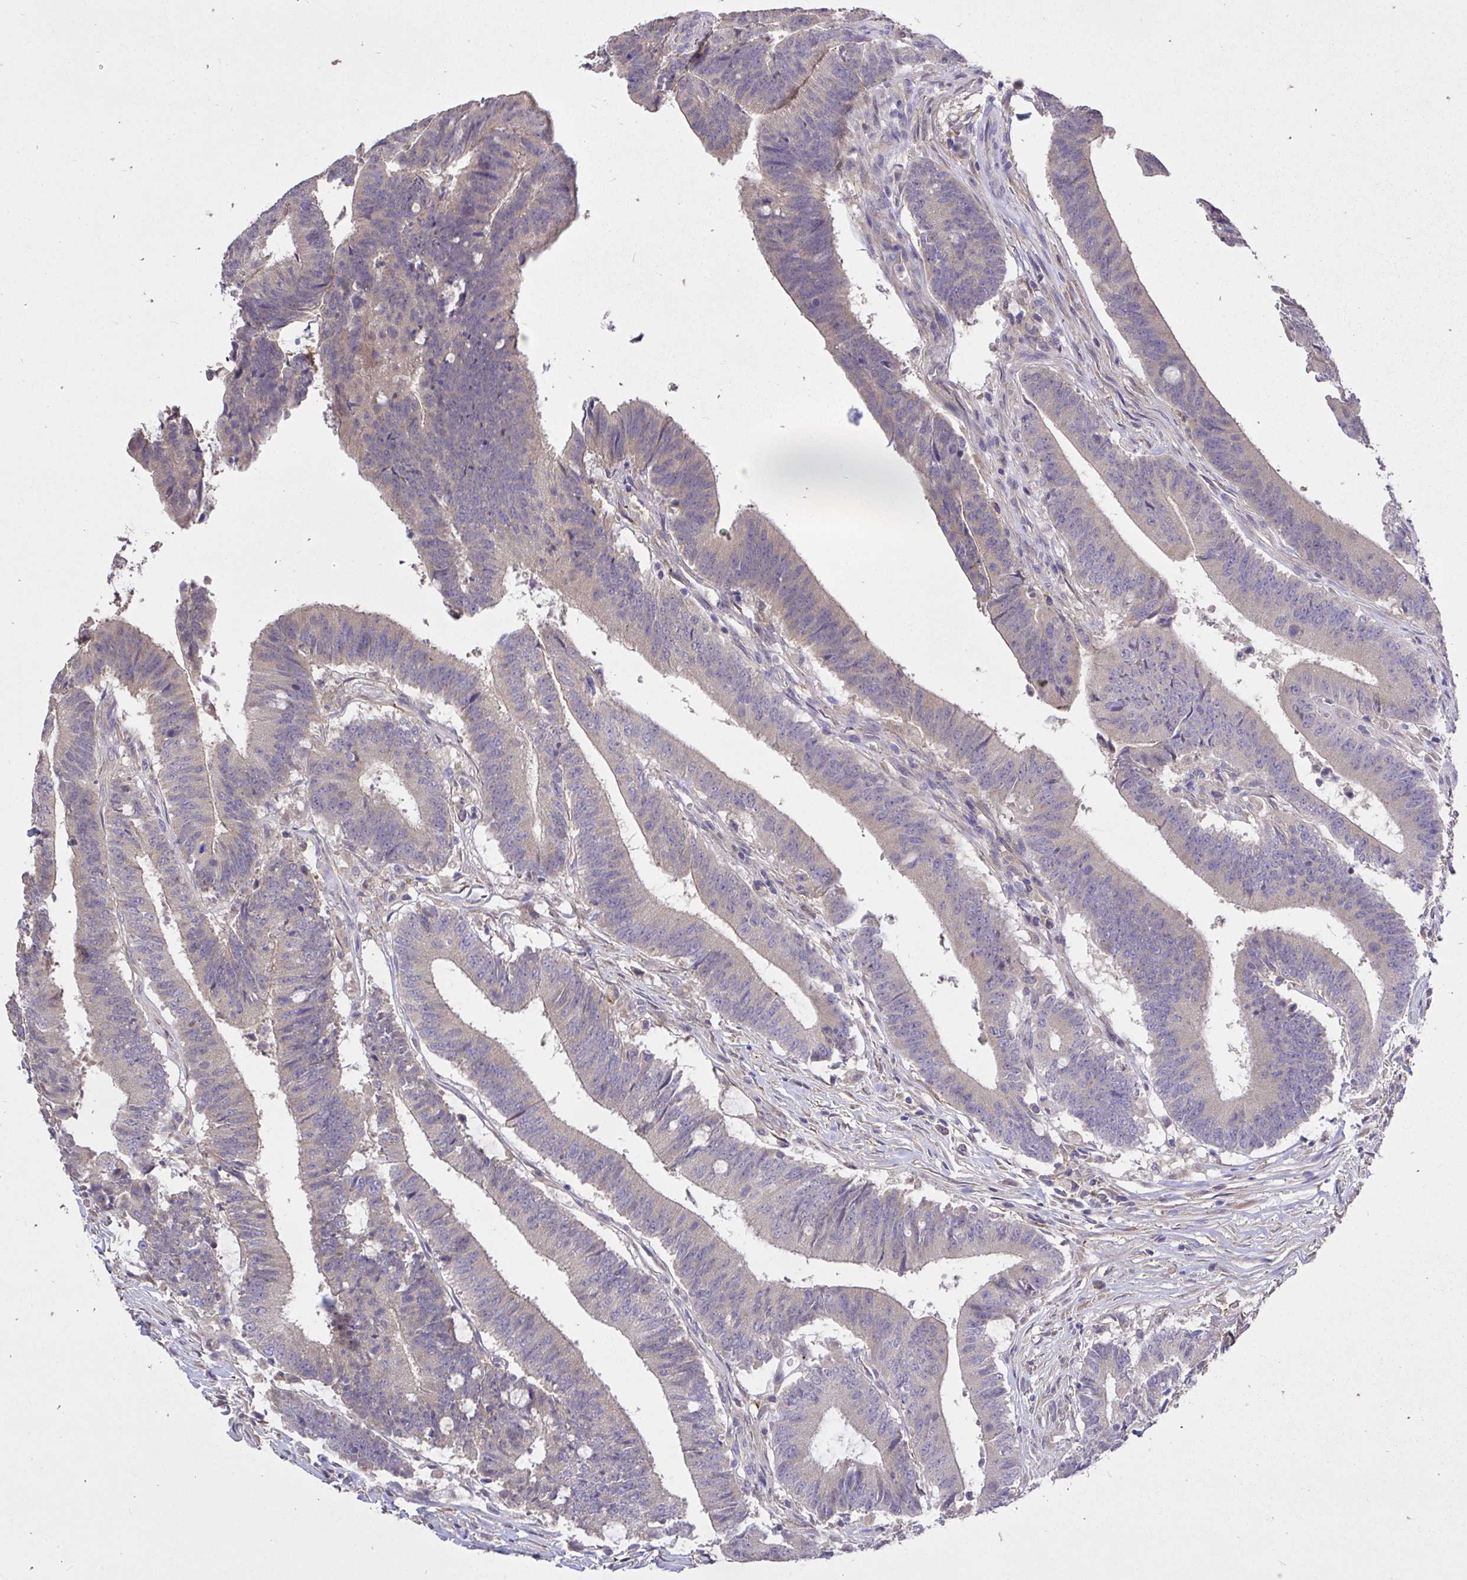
{"staining": {"intensity": "weak", "quantity": "<25%", "location": "cytoplasmic/membranous"}, "tissue": "colorectal cancer", "cell_type": "Tumor cells", "image_type": "cancer", "snomed": [{"axis": "morphology", "description": "Adenocarcinoma, NOS"}, {"axis": "topography", "description": "Colon"}], "caption": "DAB immunohistochemical staining of colorectal cancer (adenocarcinoma) demonstrates no significant positivity in tumor cells.", "gene": "MPC2", "patient": {"sex": "female", "age": 43}}